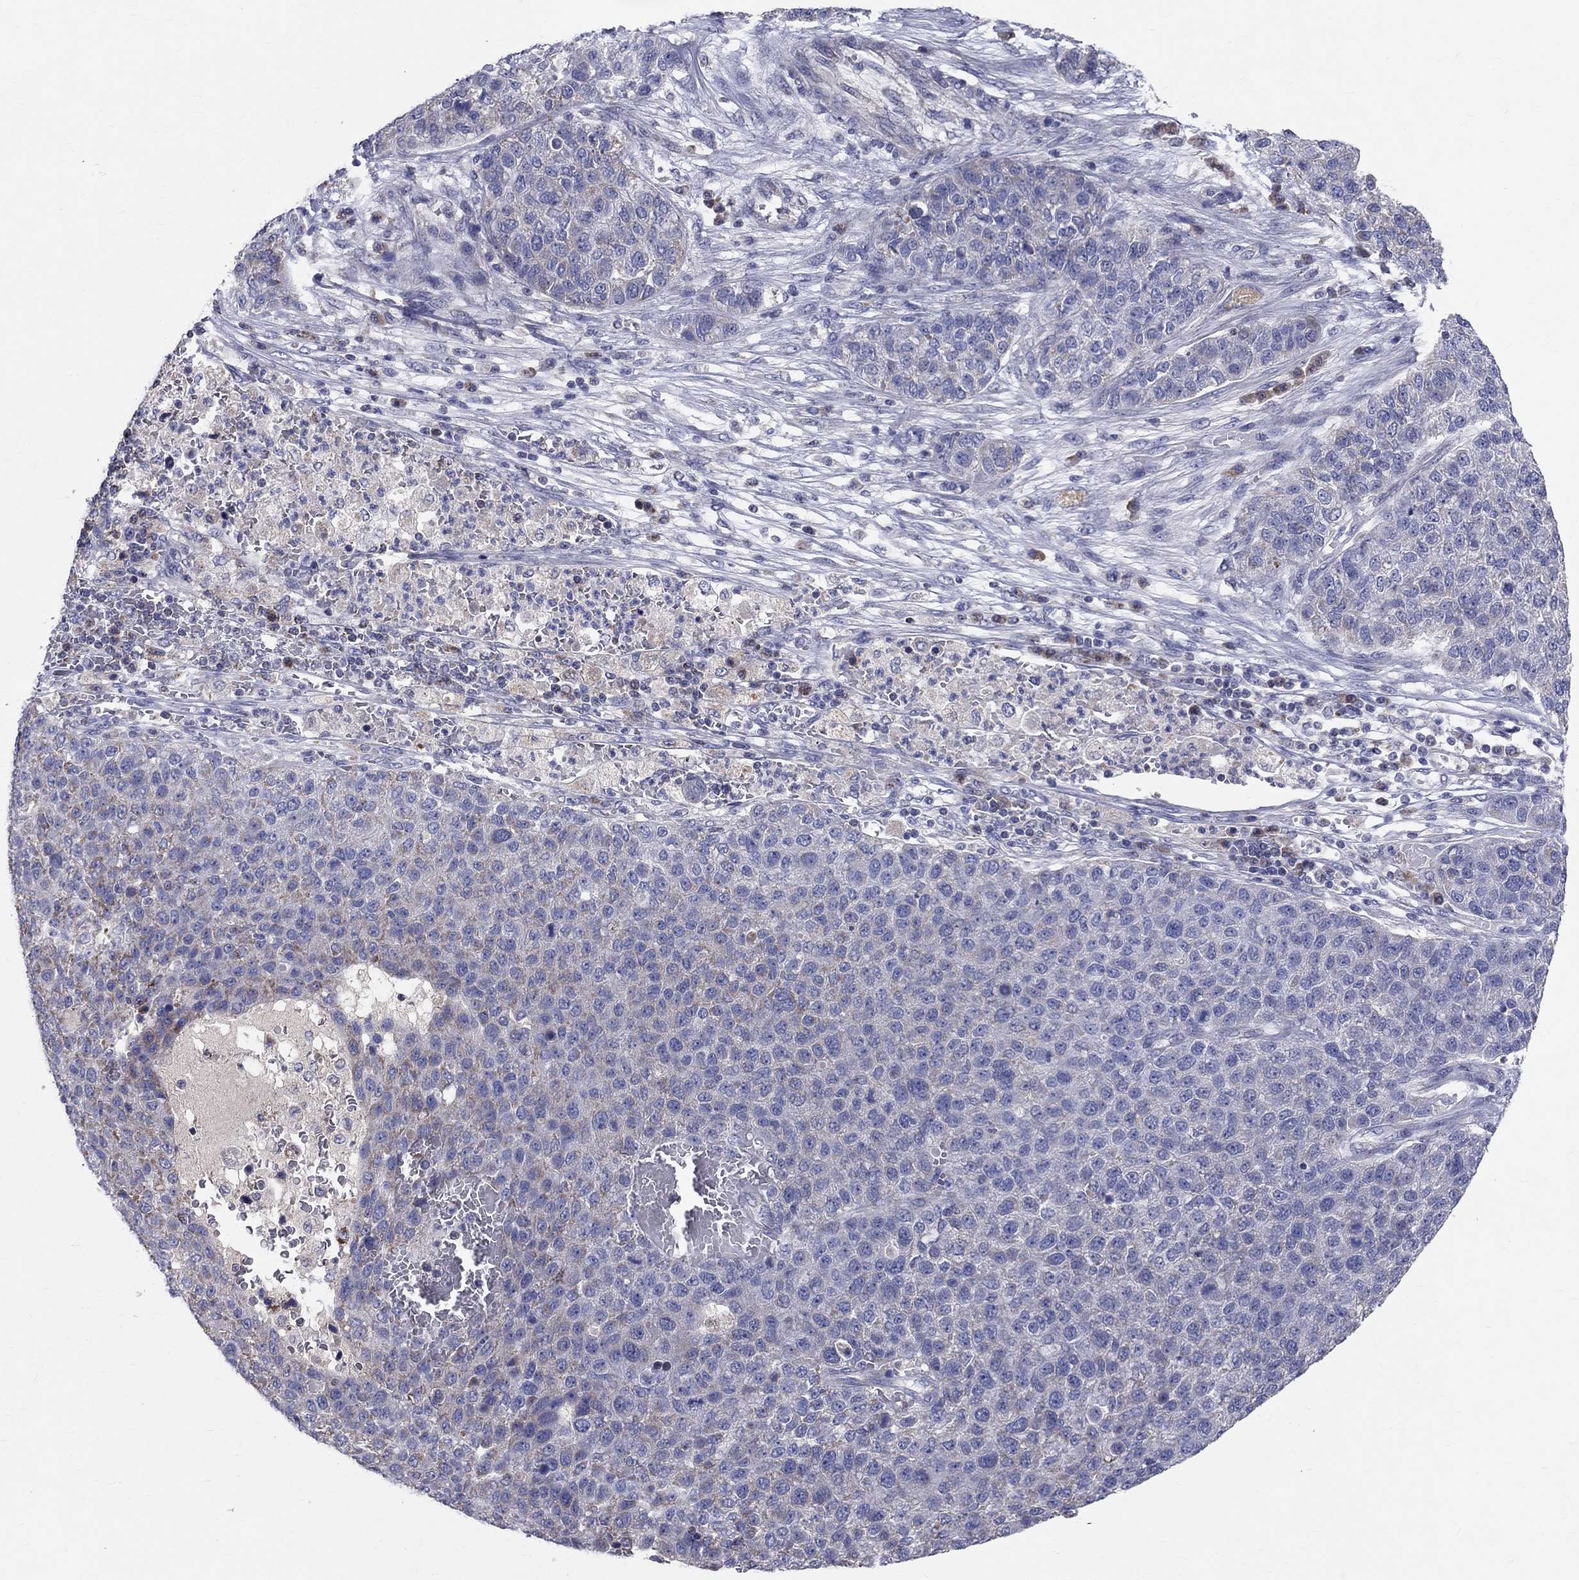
{"staining": {"intensity": "negative", "quantity": "none", "location": "none"}, "tissue": "pancreatic cancer", "cell_type": "Tumor cells", "image_type": "cancer", "snomed": [{"axis": "morphology", "description": "Adenocarcinoma, NOS"}, {"axis": "topography", "description": "Pancreas"}], "caption": "Photomicrograph shows no significant protein staining in tumor cells of pancreatic cancer (adenocarcinoma).", "gene": "SLC4A10", "patient": {"sex": "female", "age": 61}}